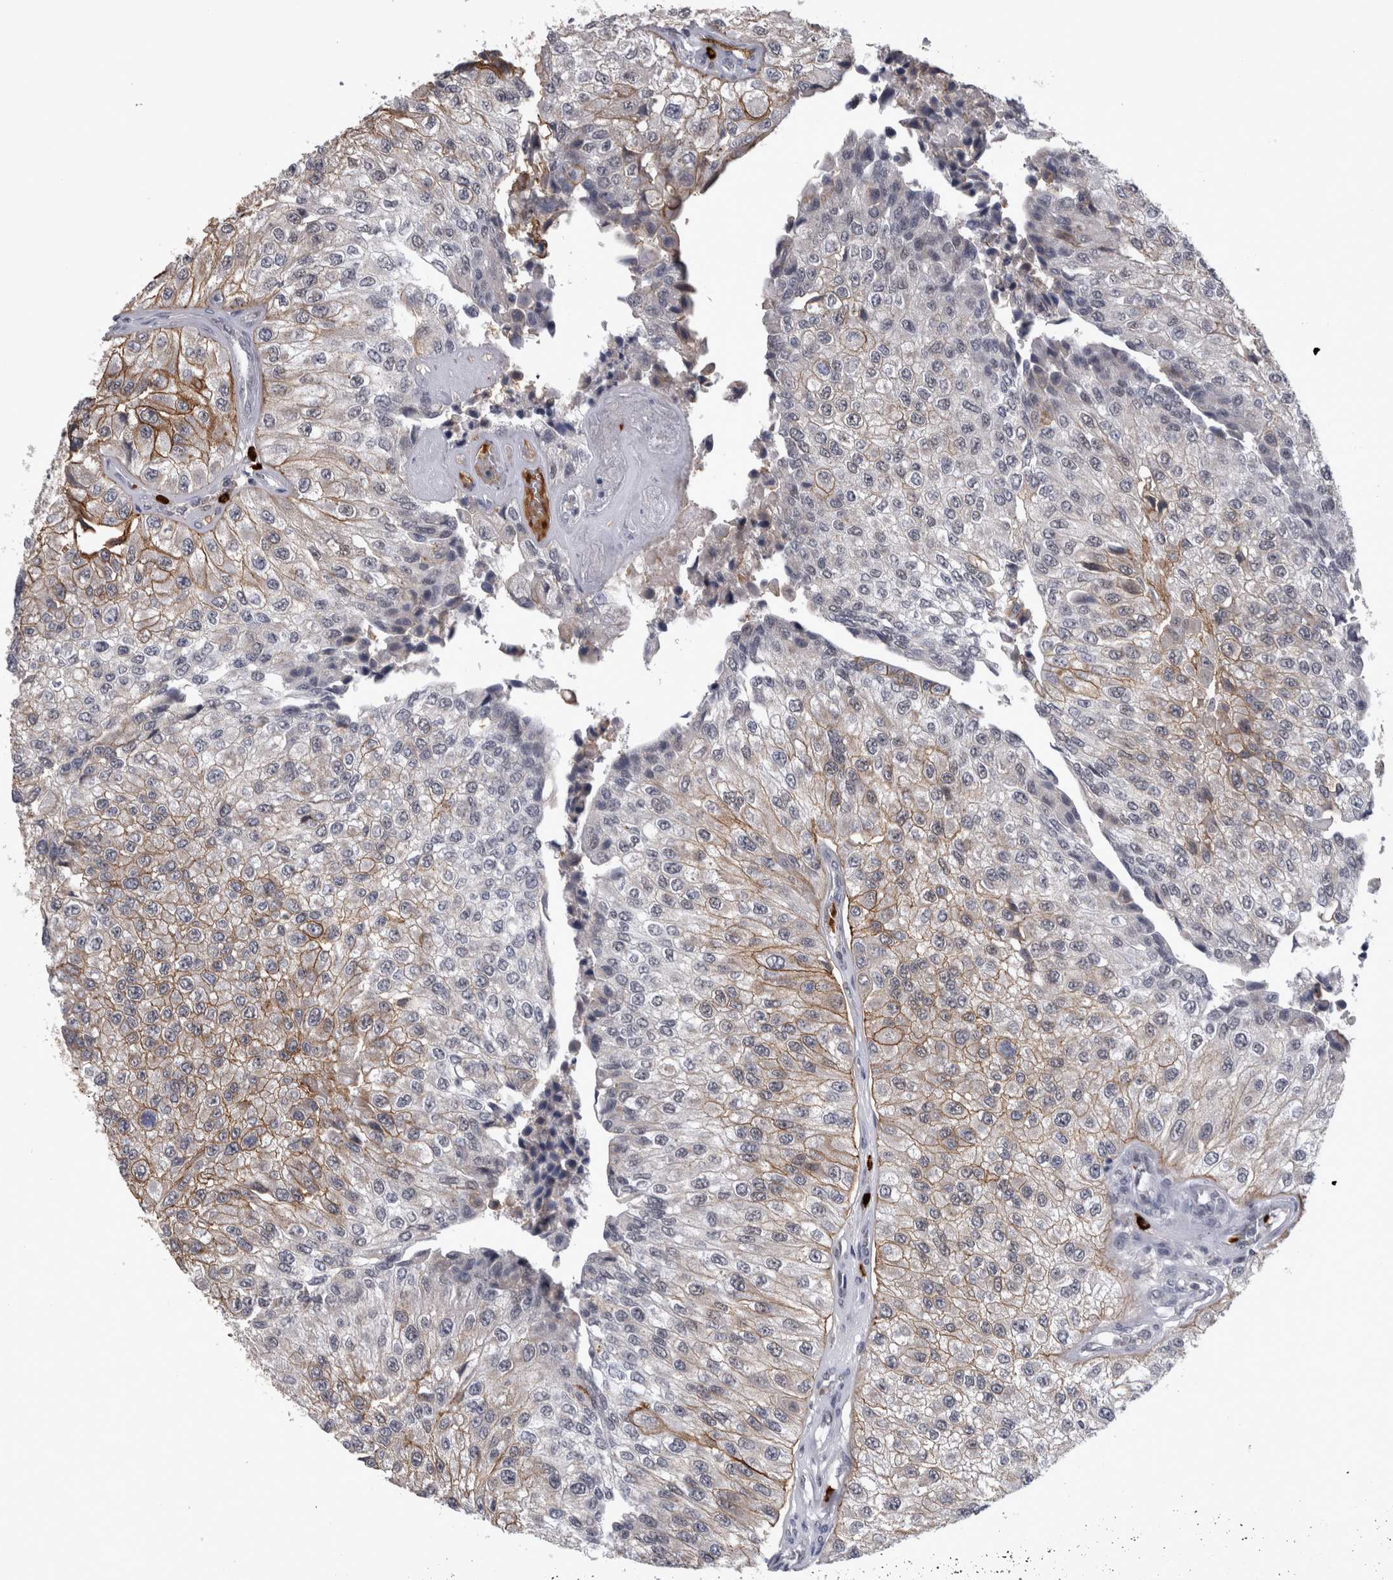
{"staining": {"intensity": "moderate", "quantity": ">75%", "location": "cytoplasmic/membranous"}, "tissue": "urothelial cancer", "cell_type": "Tumor cells", "image_type": "cancer", "snomed": [{"axis": "morphology", "description": "Urothelial carcinoma, High grade"}, {"axis": "topography", "description": "Kidney"}, {"axis": "topography", "description": "Urinary bladder"}], "caption": "DAB immunohistochemical staining of urothelial cancer exhibits moderate cytoplasmic/membranous protein staining in about >75% of tumor cells. (Stains: DAB in brown, nuclei in blue, Microscopy: brightfield microscopy at high magnification).", "gene": "PEBP4", "patient": {"sex": "male", "age": 77}}